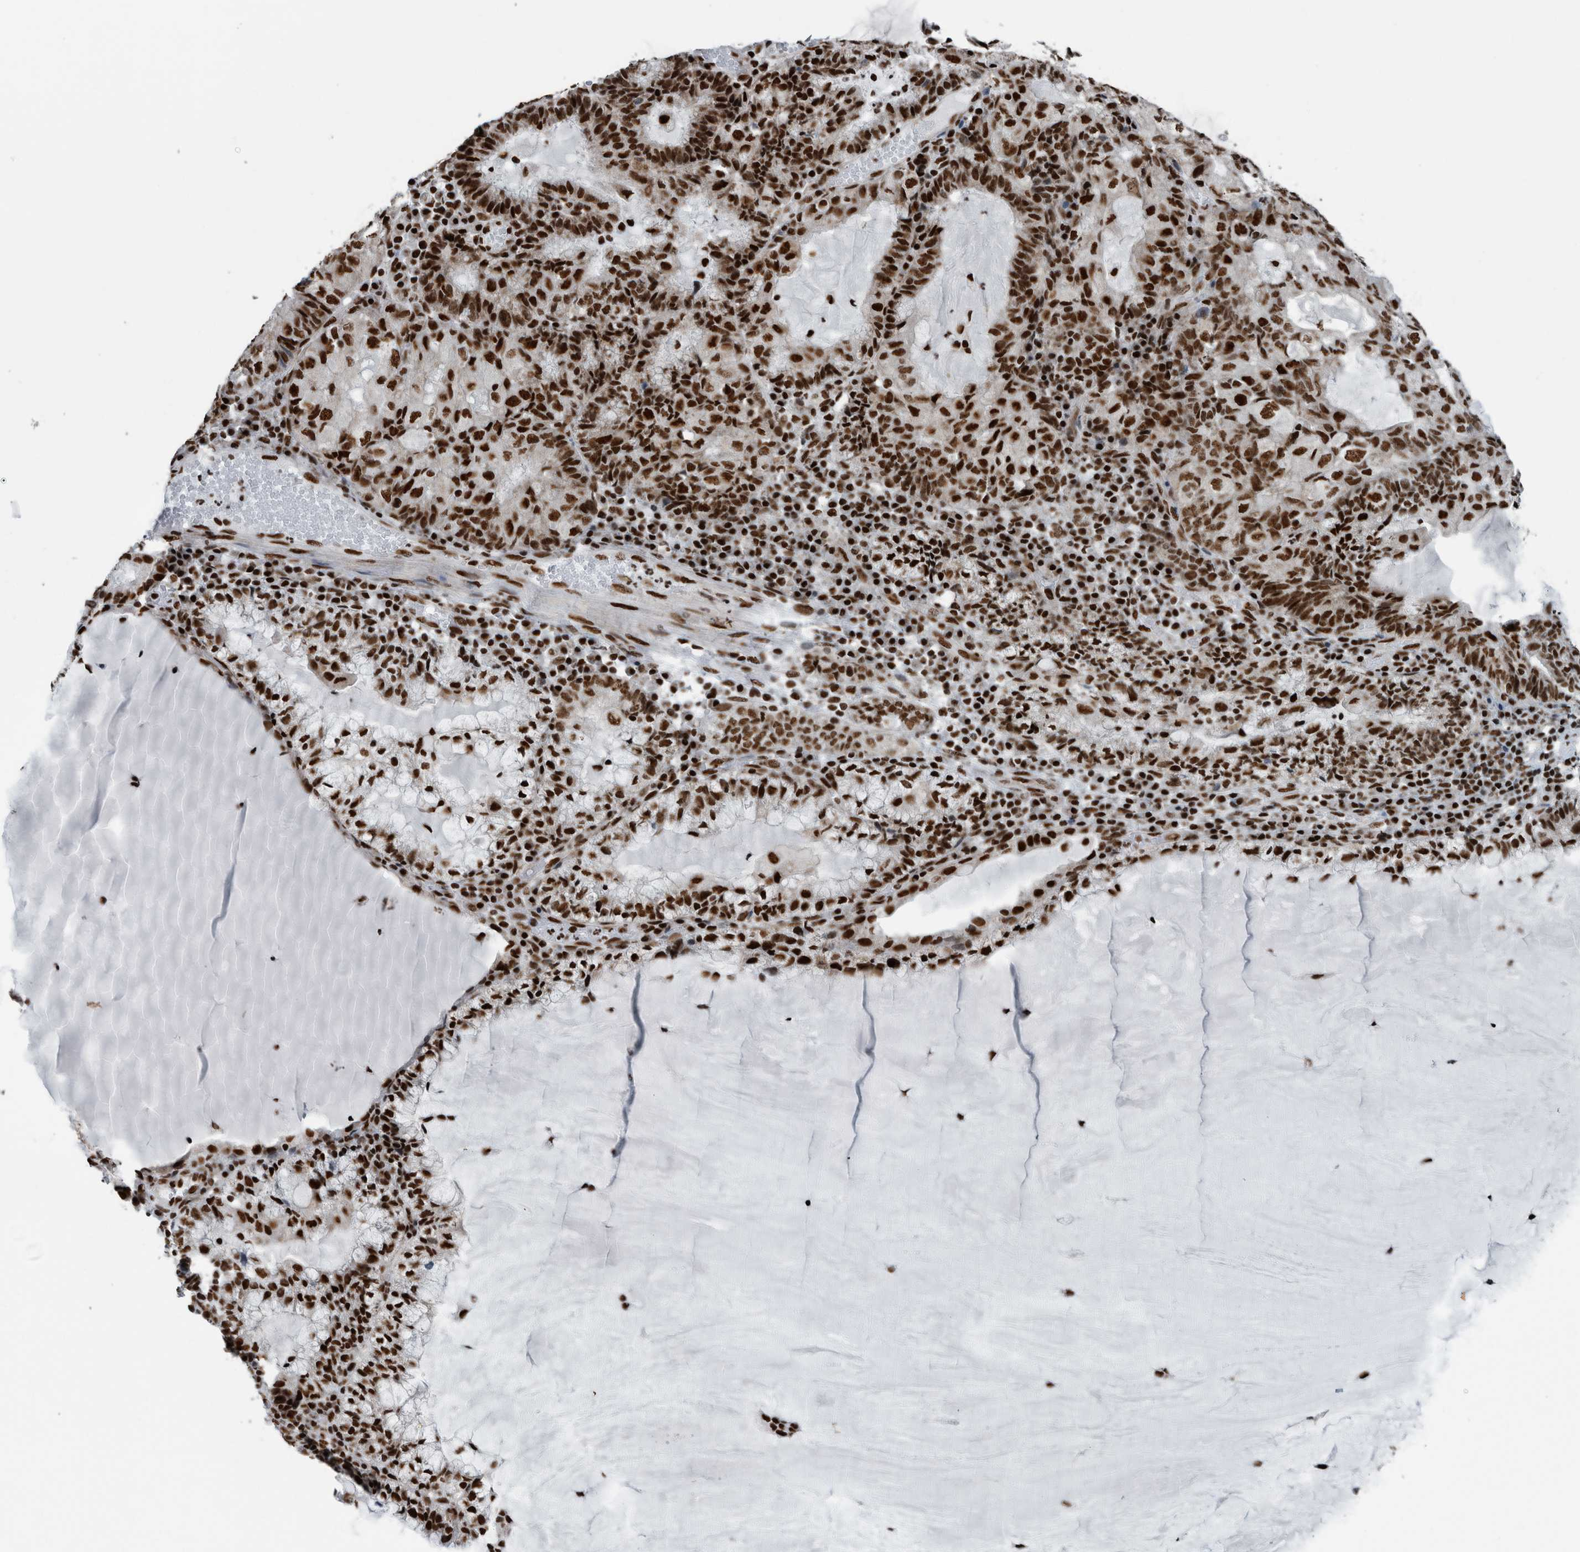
{"staining": {"intensity": "strong", "quantity": ">75%", "location": "nuclear"}, "tissue": "endometrial cancer", "cell_type": "Tumor cells", "image_type": "cancer", "snomed": [{"axis": "morphology", "description": "Adenocarcinoma, NOS"}, {"axis": "topography", "description": "Endometrium"}], "caption": "Strong nuclear staining for a protein is present in about >75% of tumor cells of endometrial cancer using immunohistochemistry.", "gene": "DNMT3A", "patient": {"sex": "female", "age": 81}}